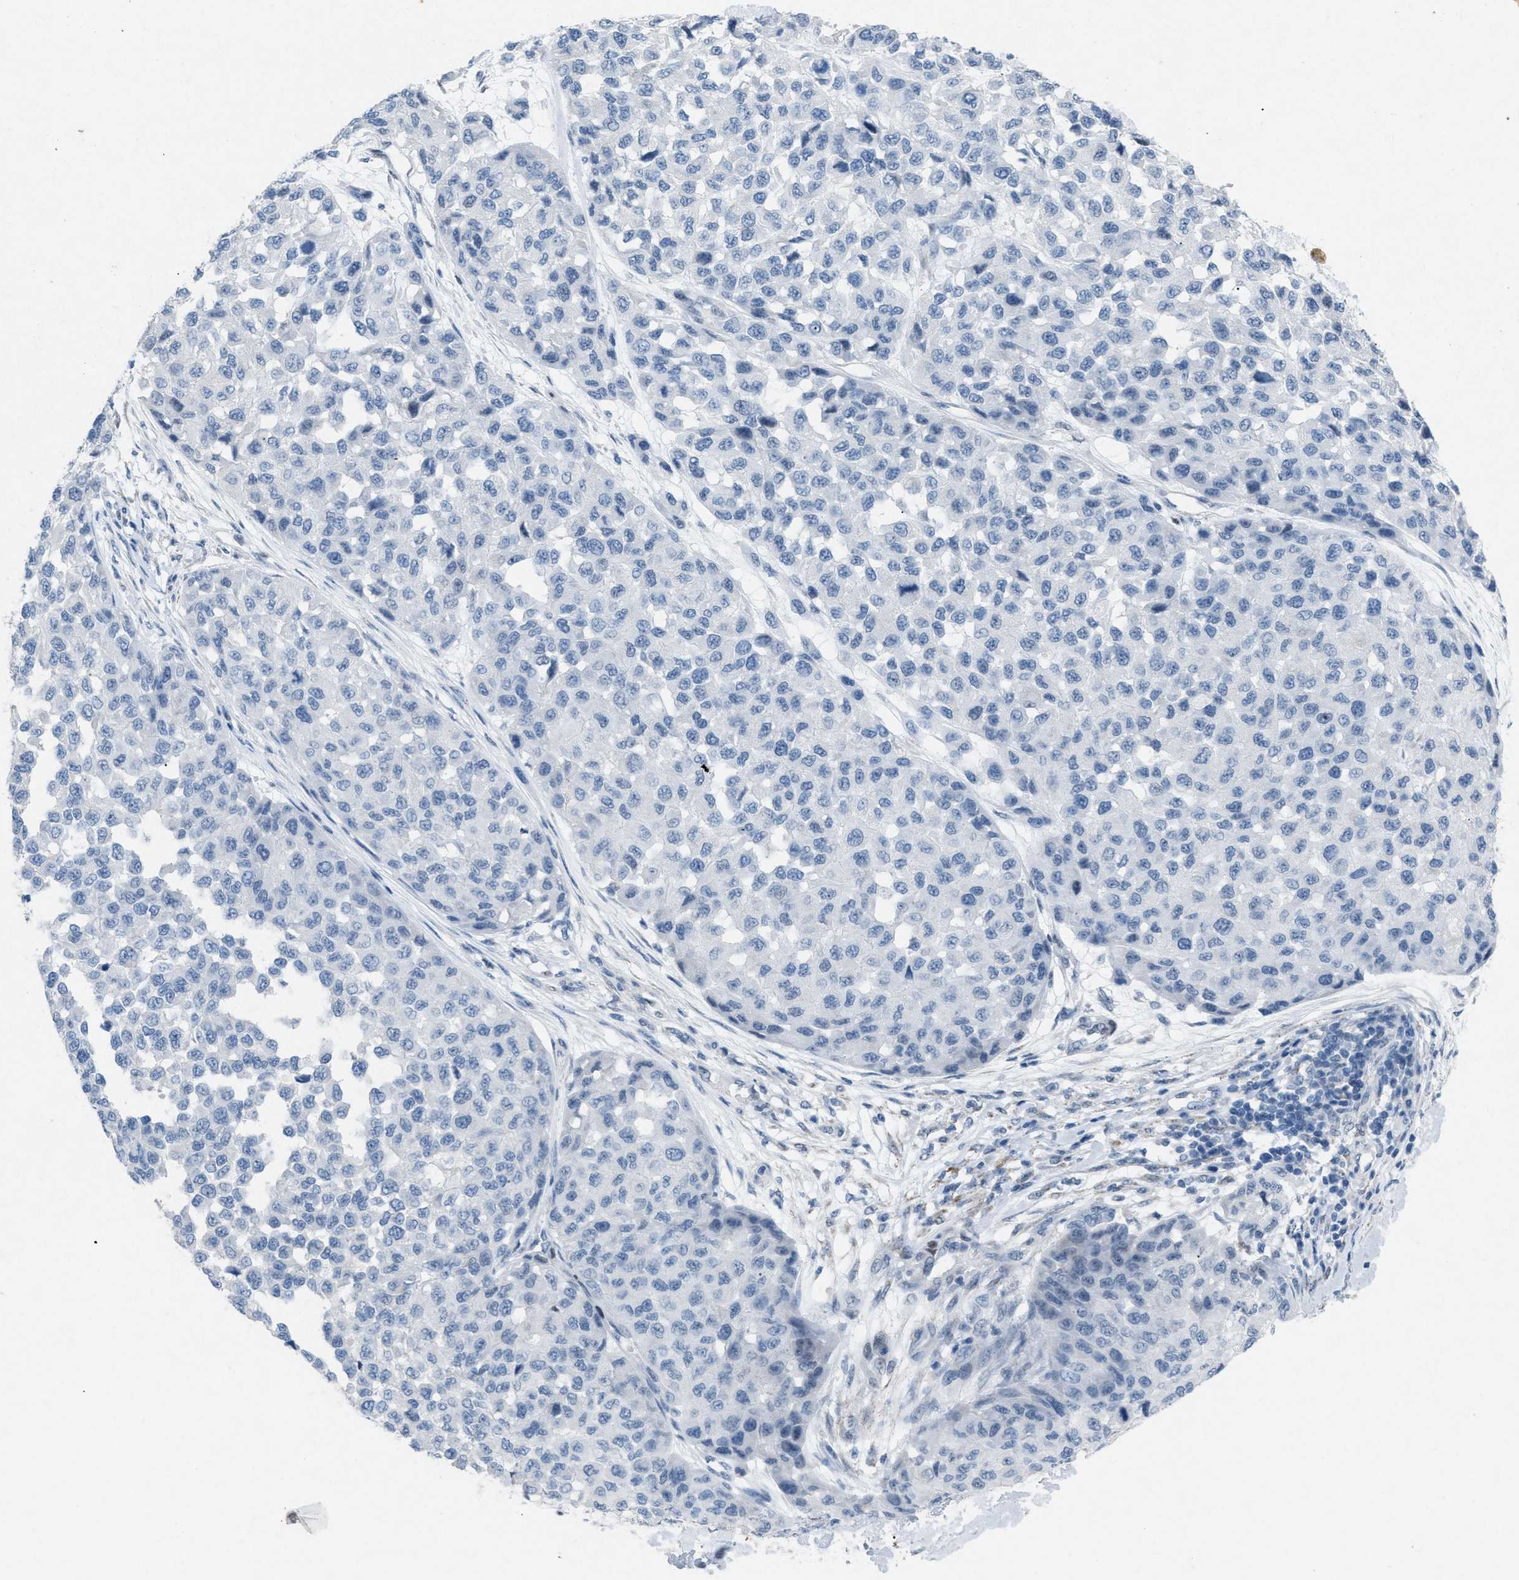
{"staining": {"intensity": "negative", "quantity": "none", "location": "none"}, "tissue": "melanoma", "cell_type": "Tumor cells", "image_type": "cancer", "snomed": [{"axis": "morphology", "description": "Normal tissue, NOS"}, {"axis": "morphology", "description": "Malignant melanoma, NOS"}, {"axis": "topography", "description": "Skin"}], "caption": "An immunohistochemistry (IHC) micrograph of malignant melanoma is shown. There is no staining in tumor cells of malignant melanoma.", "gene": "TASOR", "patient": {"sex": "male", "age": 62}}